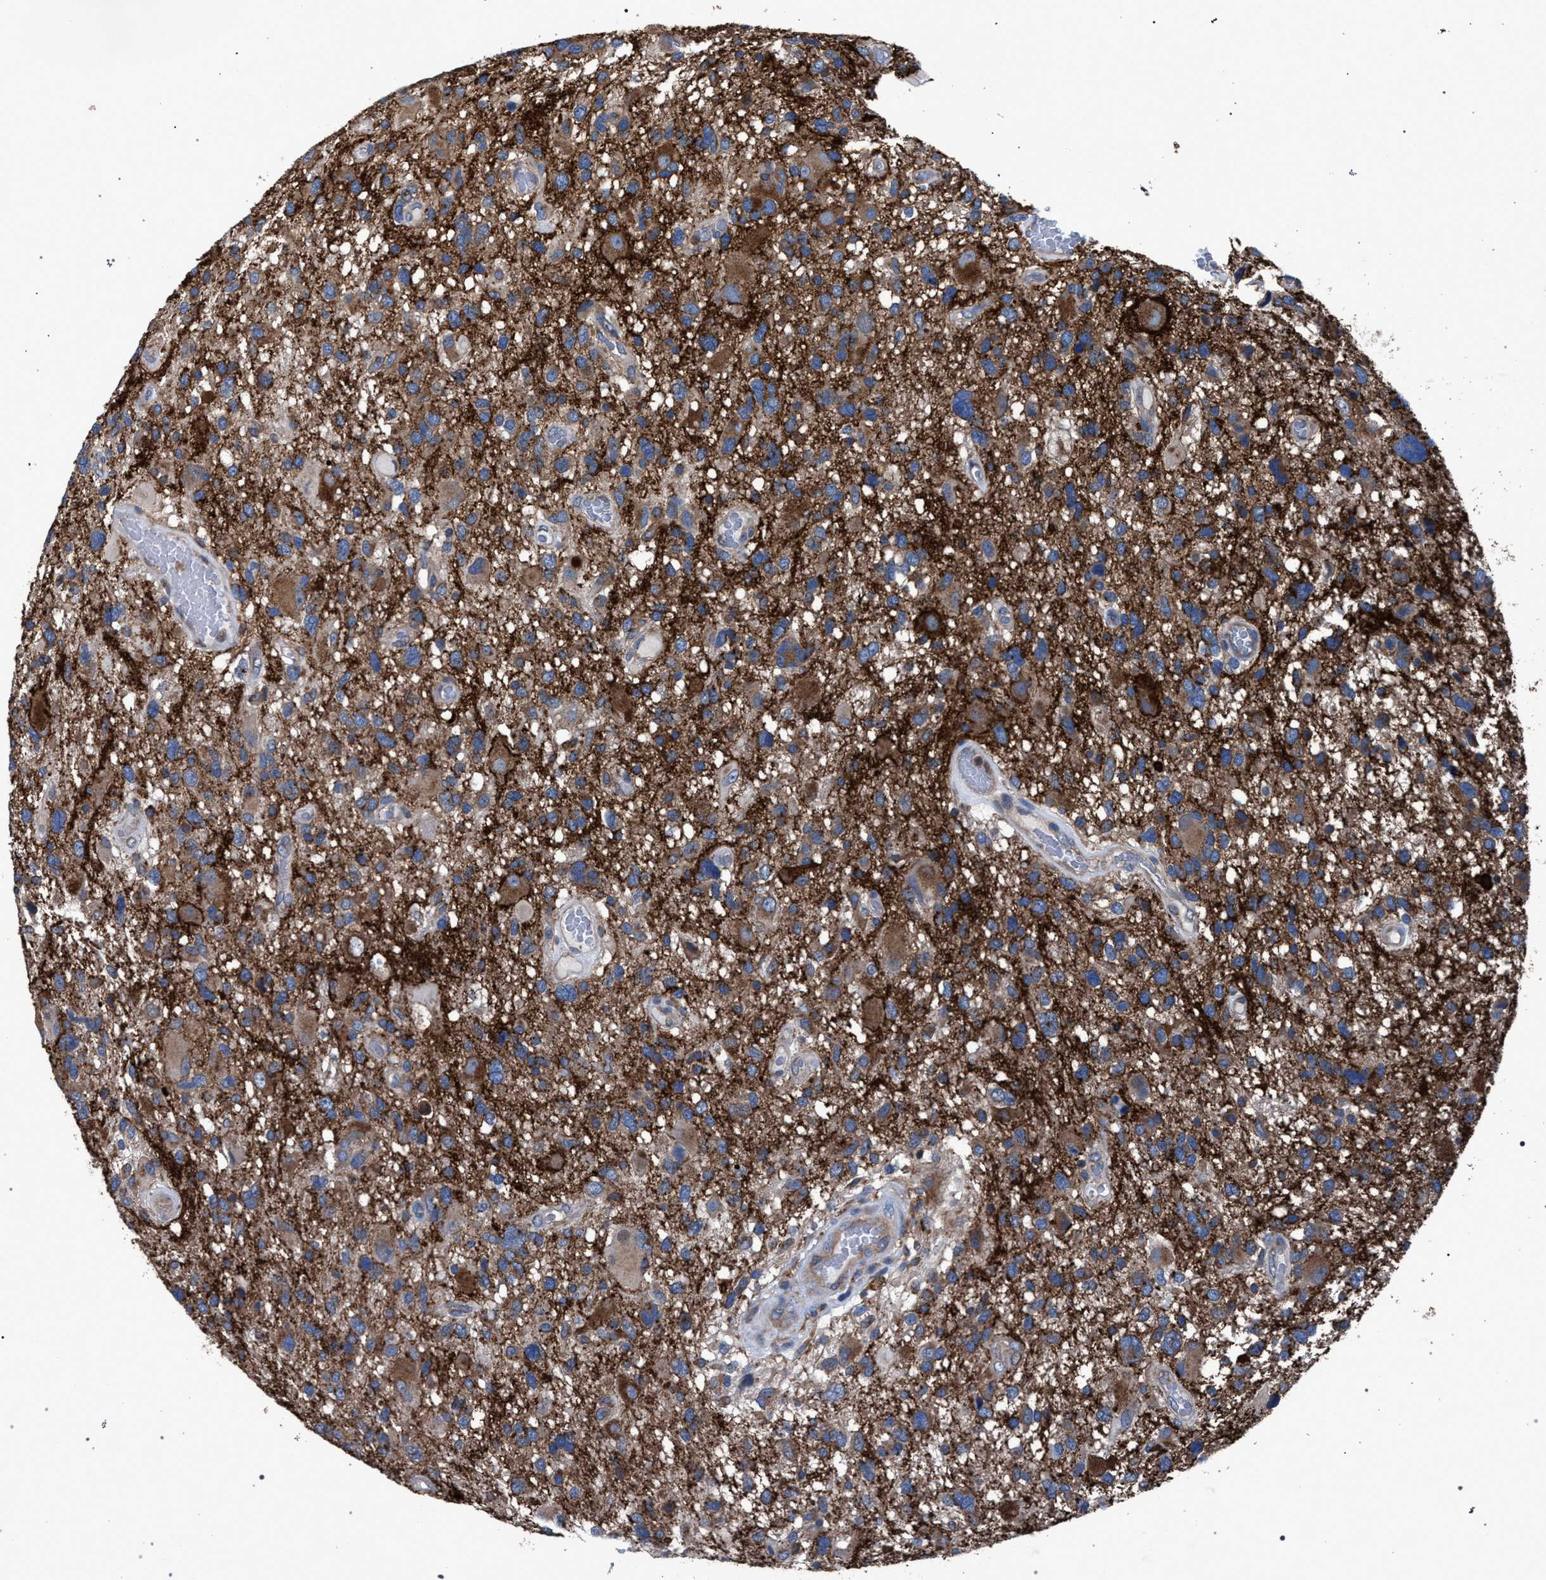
{"staining": {"intensity": "moderate", "quantity": ">75%", "location": "cytoplasmic/membranous"}, "tissue": "glioma", "cell_type": "Tumor cells", "image_type": "cancer", "snomed": [{"axis": "morphology", "description": "Glioma, malignant, High grade"}, {"axis": "topography", "description": "Brain"}], "caption": "Malignant high-grade glioma stained with DAB (3,3'-diaminobenzidine) immunohistochemistry shows medium levels of moderate cytoplasmic/membranous expression in approximately >75% of tumor cells.", "gene": "ATP6V0A1", "patient": {"sex": "male", "age": 33}}